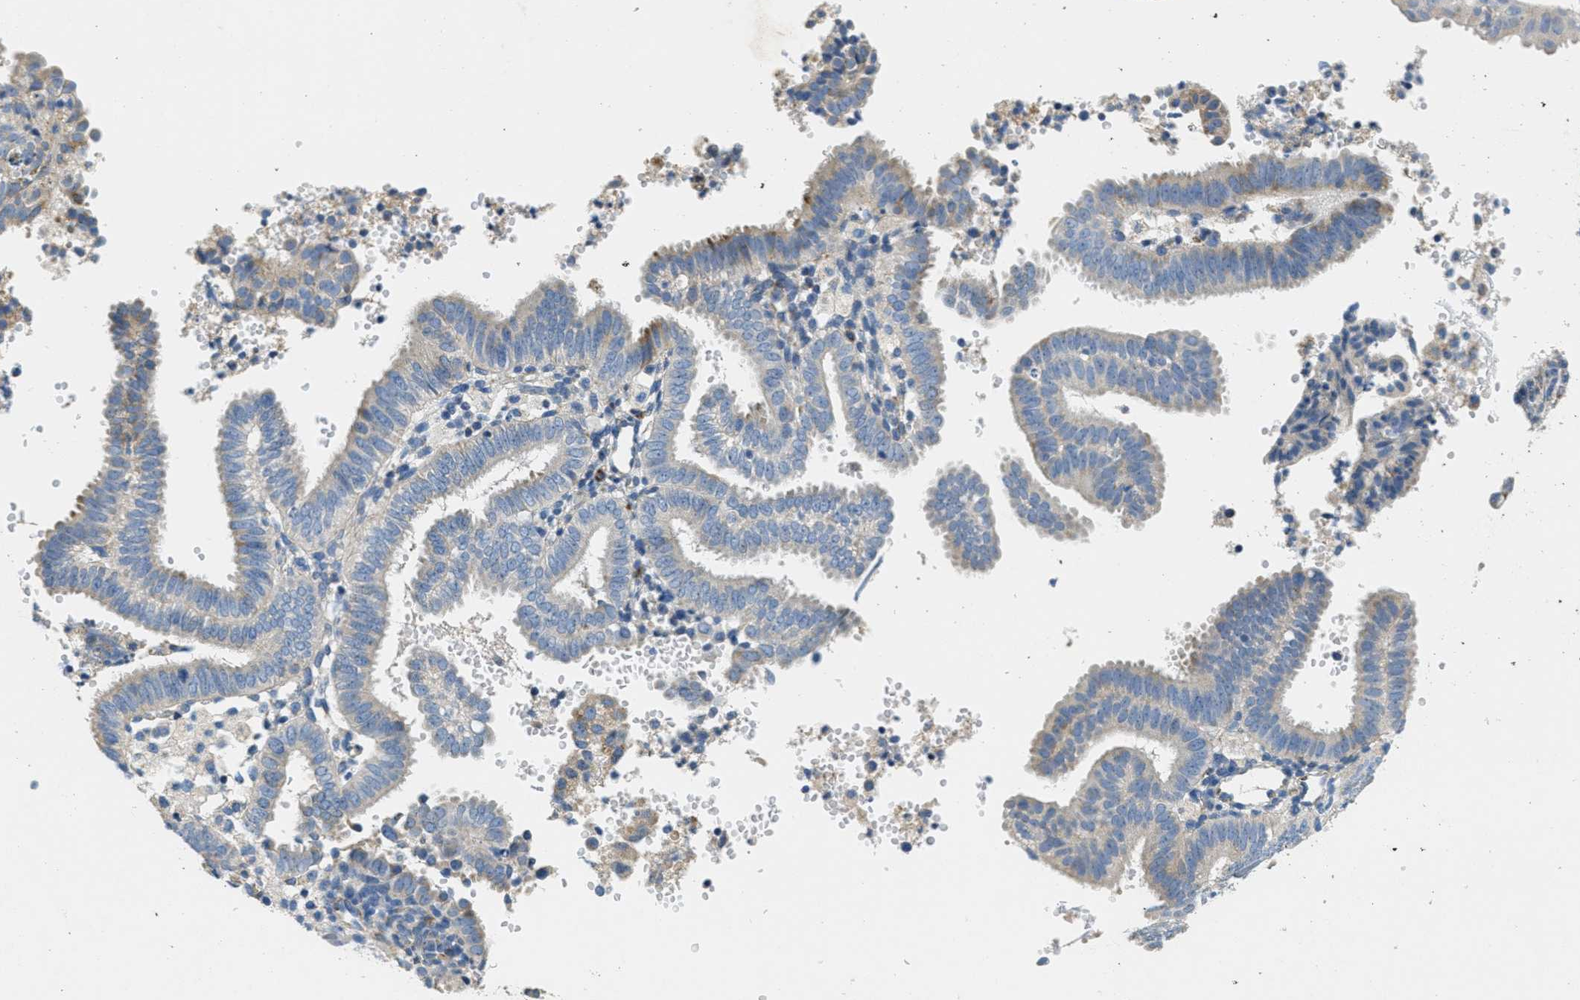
{"staining": {"intensity": "weak", "quantity": "<25%", "location": "cytoplasmic/membranous"}, "tissue": "endometrial cancer", "cell_type": "Tumor cells", "image_type": "cancer", "snomed": [{"axis": "morphology", "description": "Adenocarcinoma, NOS"}, {"axis": "topography", "description": "Endometrium"}], "caption": "Endometrial cancer (adenocarcinoma) was stained to show a protein in brown. There is no significant positivity in tumor cells.", "gene": "CA4", "patient": {"sex": "female", "age": 58}}